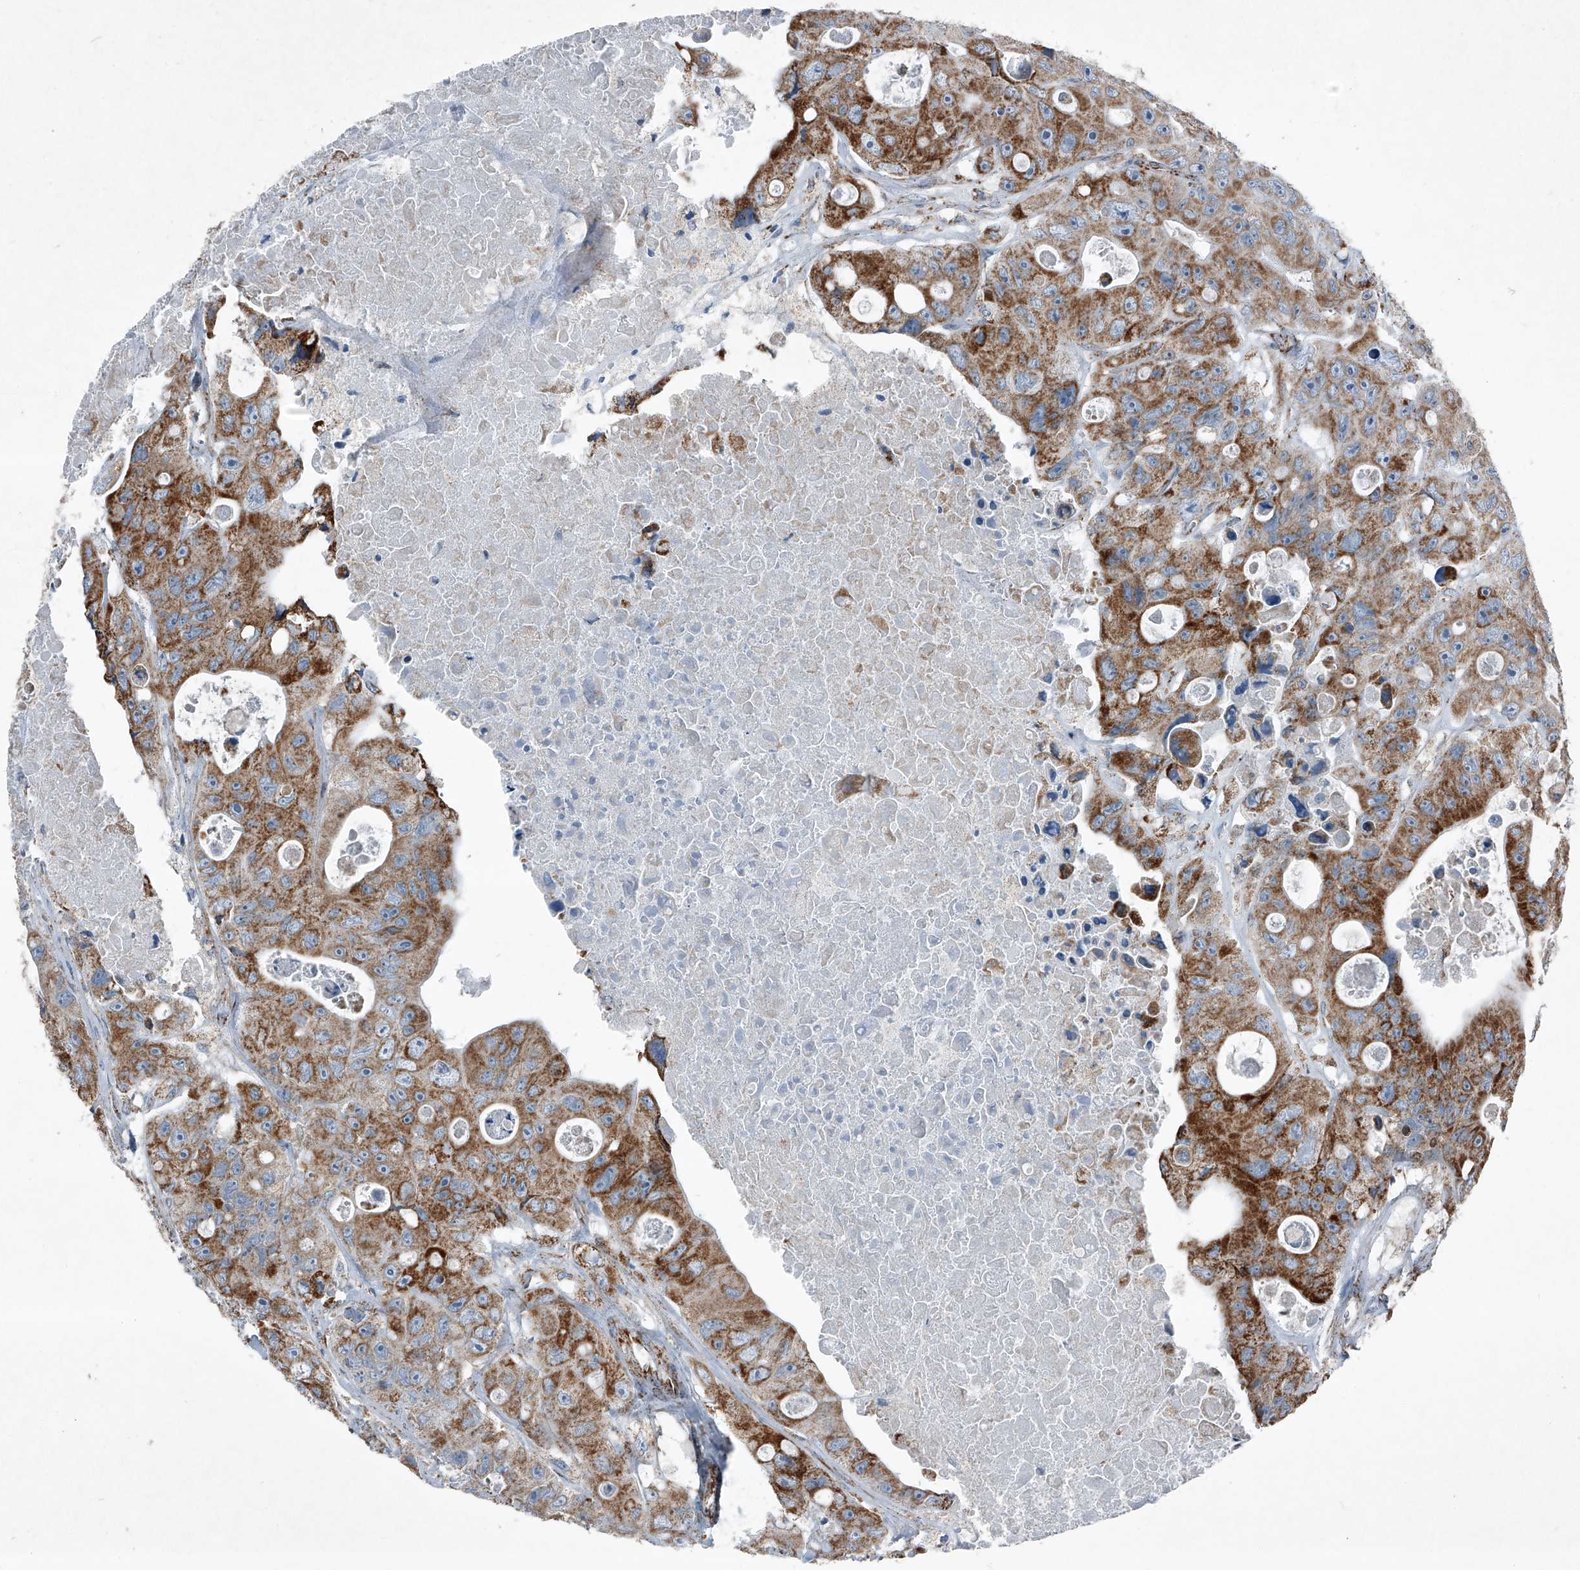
{"staining": {"intensity": "moderate", "quantity": ">75%", "location": "cytoplasmic/membranous"}, "tissue": "colorectal cancer", "cell_type": "Tumor cells", "image_type": "cancer", "snomed": [{"axis": "morphology", "description": "Adenocarcinoma, NOS"}, {"axis": "topography", "description": "Colon"}], "caption": "Immunohistochemical staining of human colorectal adenocarcinoma exhibits moderate cytoplasmic/membranous protein staining in about >75% of tumor cells.", "gene": "CHRNA7", "patient": {"sex": "female", "age": 46}}